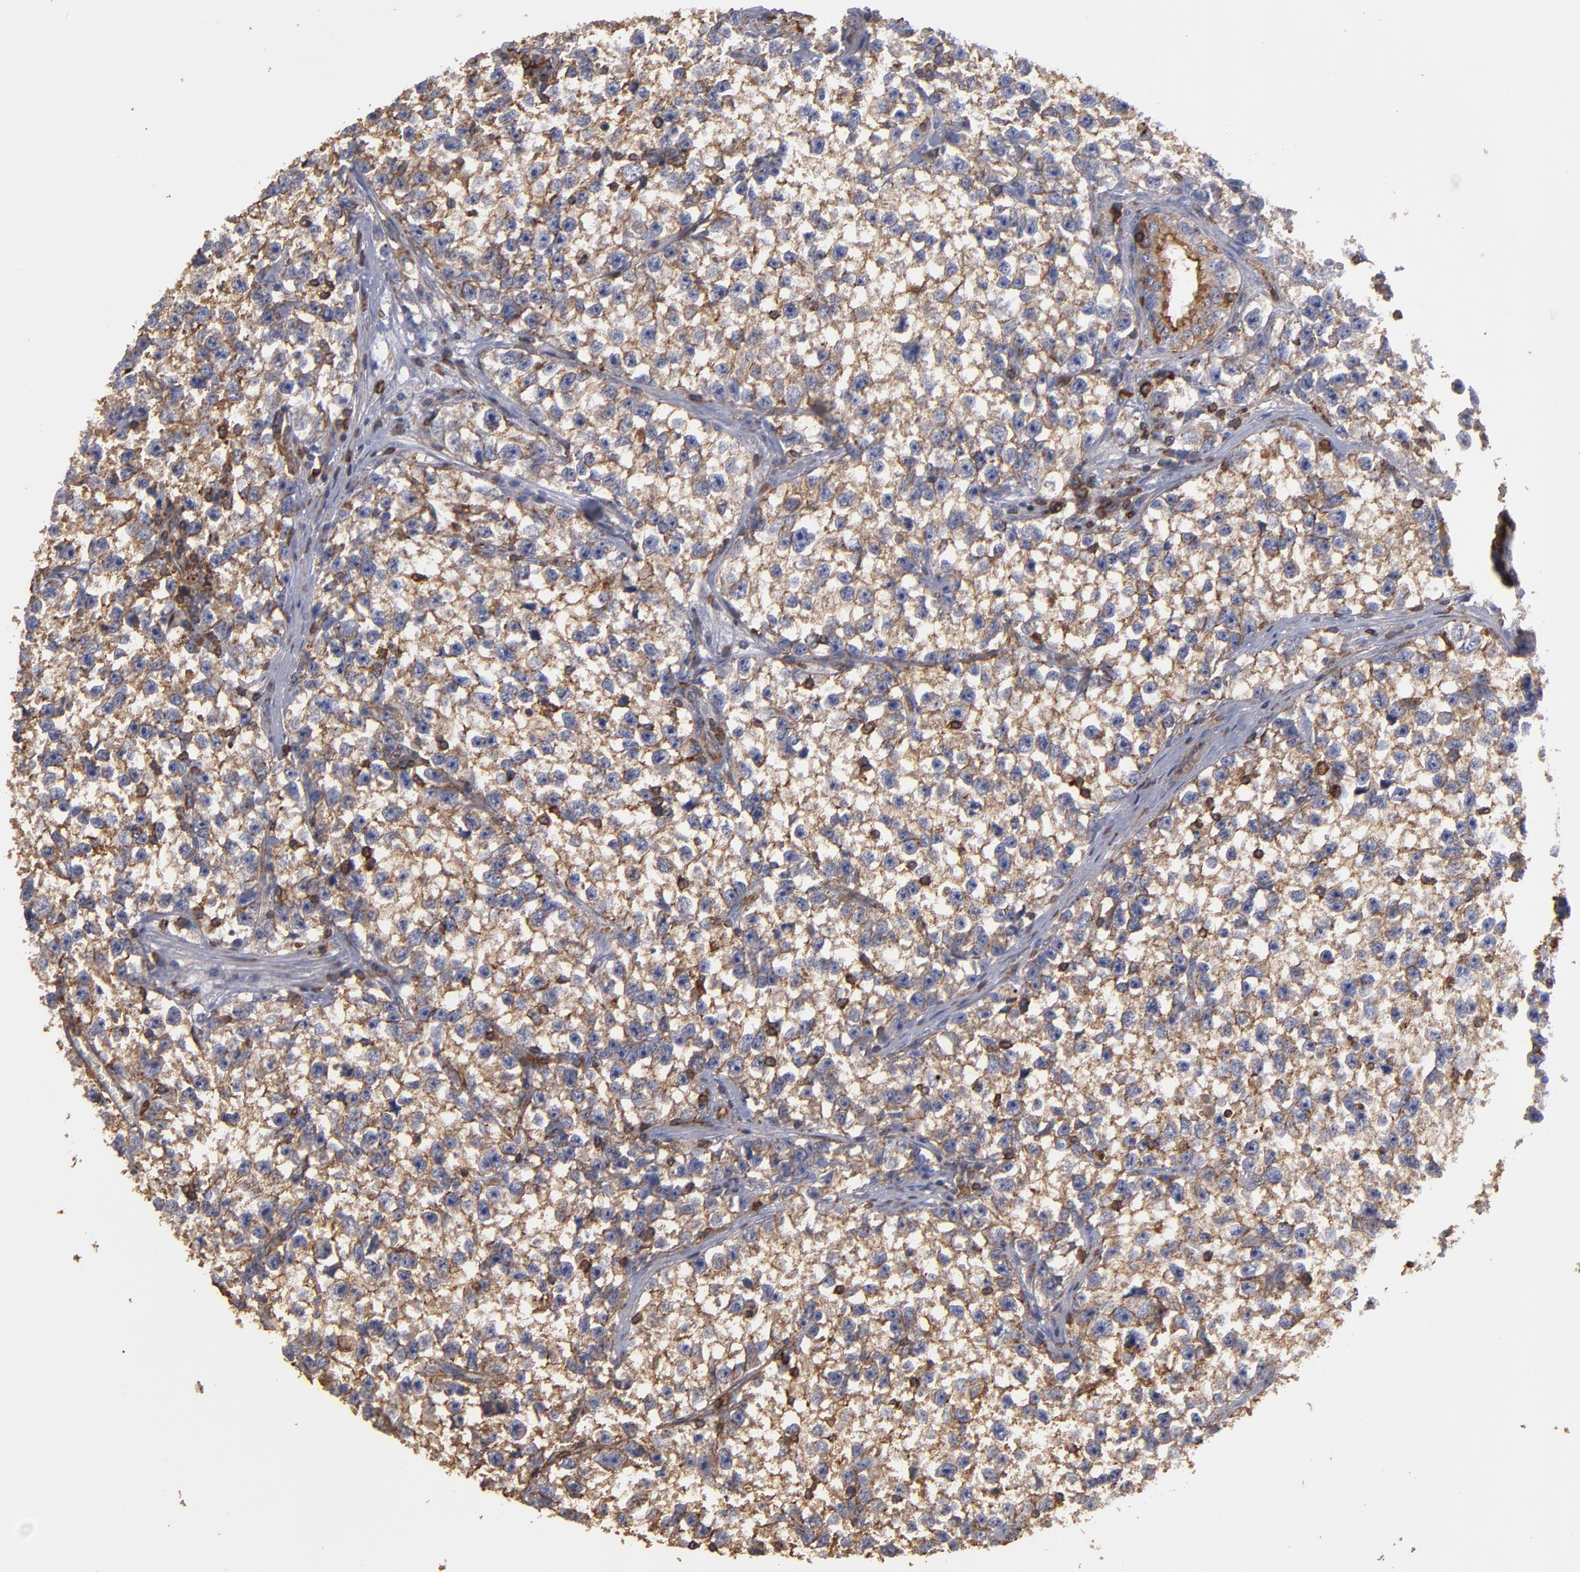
{"staining": {"intensity": "weak", "quantity": ">75%", "location": "cytoplasmic/membranous"}, "tissue": "testis cancer", "cell_type": "Tumor cells", "image_type": "cancer", "snomed": [{"axis": "morphology", "description": "Seminoma, NOS"}, {"axis": "morphology", "description": "Carcinoma, Embryonal, NOS"}, {"axis": "topography", "description": "Testis"}], "caption": "Immunohistochemistry image of testis cancer stained for a protein (brown), which reveals low levels of weak cytoplasmic/membranous positivity in about >75% of tumor cells.", "gene": "ACTN4", "patient": {"sex": "male", "age": 30}}